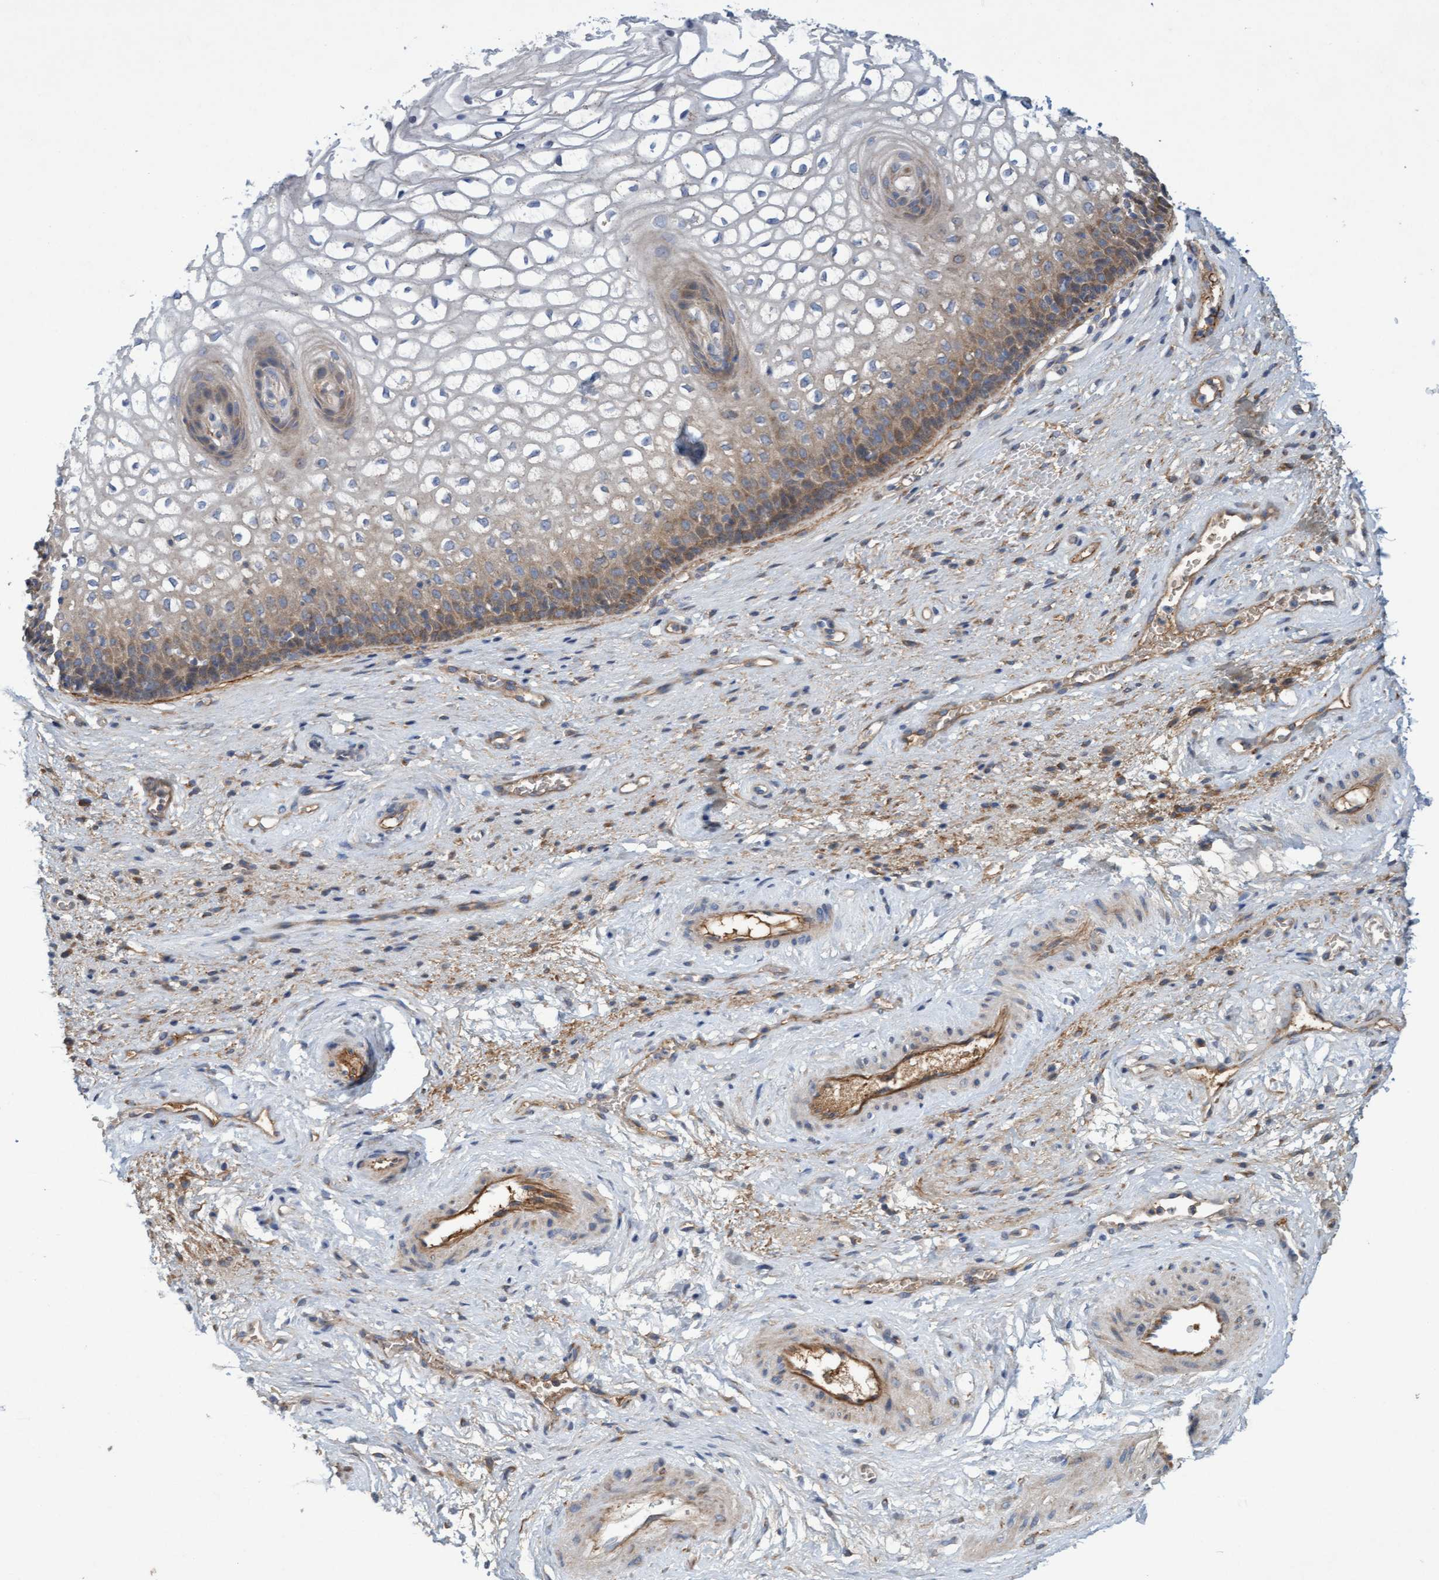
{"staining": {"intensity": "moderate", "quantity": "<25%", "location": "cytoplasmic/membranous"}, "tissue": "vagina", "cell_type": "Squamous epithelial cells", "image_type": "normal", "snomed": [{"axis": "morphology", "description": "Normal tissue, NOS"}, {"axis": "topography", "description": "Vagina"}], "caption": "A high-resolution histopathology image shows IHC staining of normal vagina, which displays moderate cytoplasmic/membranous expression in approximately <25% of squamous epithelial cells. (Stains: DAB (3,3'-diaminobenzidine) in brown, nuclei in blue, Microscopy: brightfield microscopy at high magnification).", "gene": "DDHD2", "patient": {"sex": "female", "age": 34}}